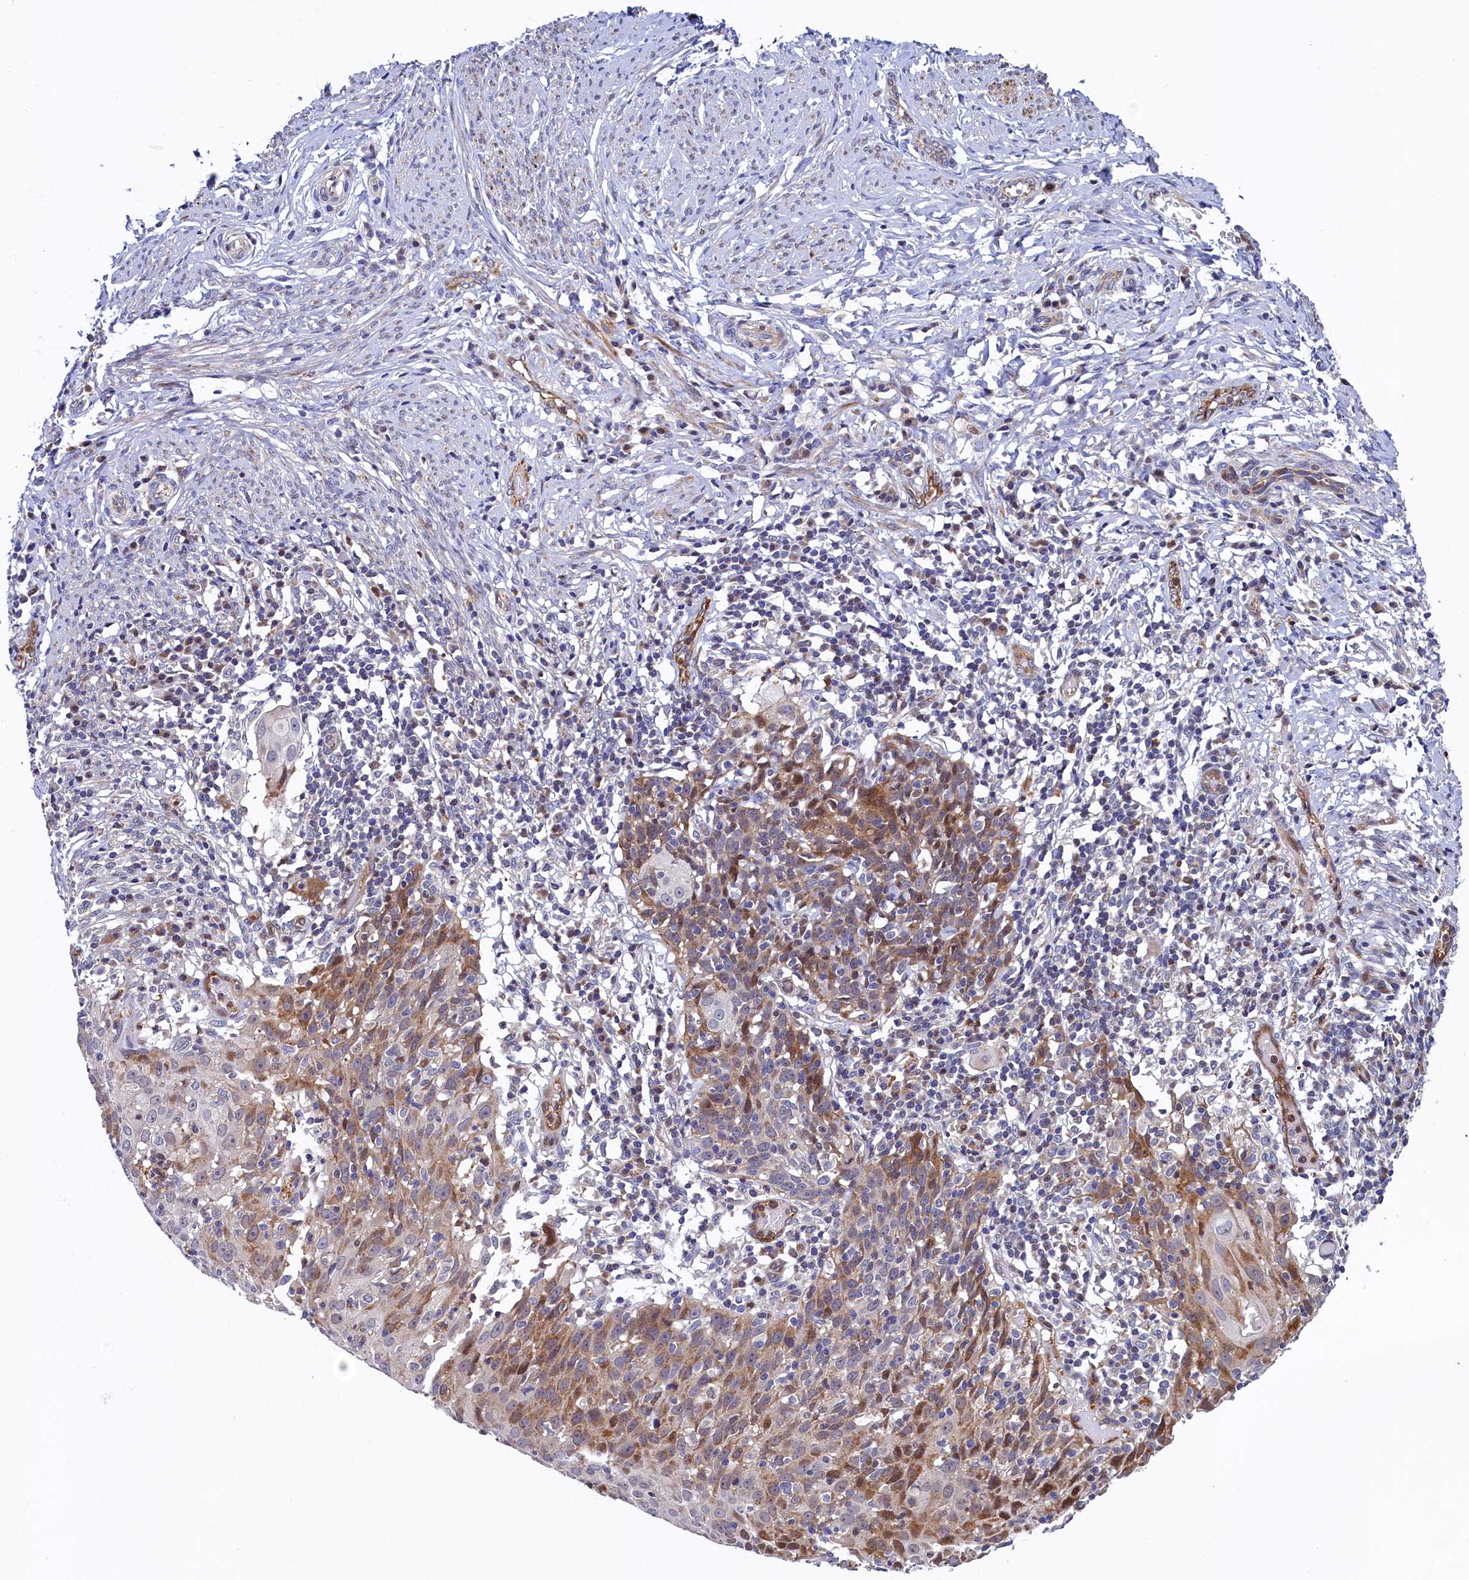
{"staining": {"intensity": "moderate", "quantity": ">75%", "location": "cytoplasmic/membranous"}, "tissue": "cervical cancer", "cell_type": "Tumor cells", "image_type": "cancer", "snomed": [{"axis": "morphology", "description": "Squamous cell carcinoma, NOS"}, {"axis": "topography", "description": "Cervix"}], "caption": "Immunohistochemistry (IHC) (DAB (3,3'-diaminobenzidine)) staining of human cervical squamous cell carcinoma displays moderate cytoplasmic/membranous protein positivity in approximately >75% of tumor cells.", "gene": "PIK3C3", "patient": {"sex": "female", "age": 50}}